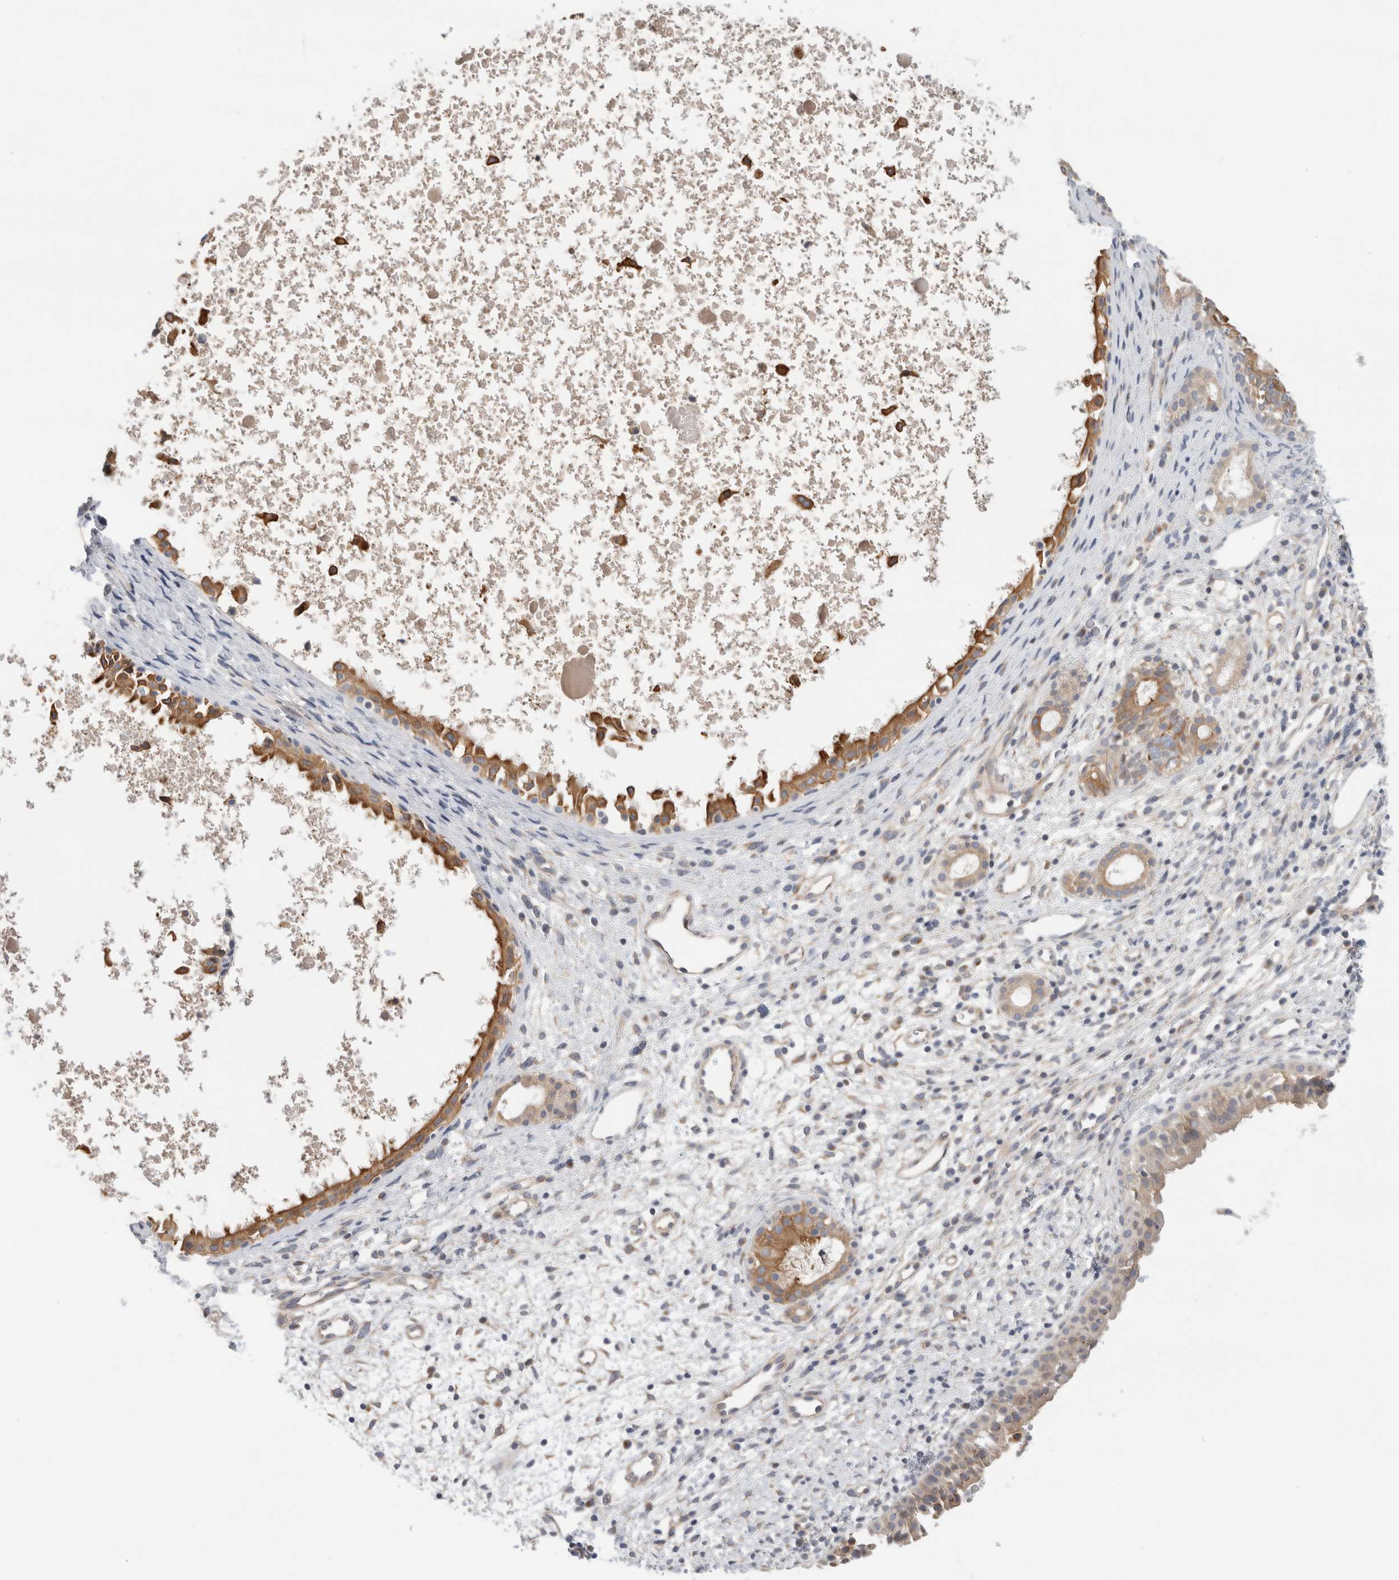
{"staining": {"intensity": "moderate", "quantity": "25%-75%", "location": "cytoplasmic/membranous"}, "tissue": "nasopharynx", "cell_type": "Respiratory epithelial cells", "image_type": "normal", "snomed": [{"axis": "morphology", "description": "Normal tissue, NOS"}, {"axis": "topography", "description": "Nasopharynx"}], "caption": "Brown immunohistochemical staining in unremarkable human nasopharynx exhibits moderate cytoplasmic/membranous expression in about 25%-75% of respiratory epithelial cells.", "gene": "SYTL5", "patient": {"sex": "male", "age": 22}}